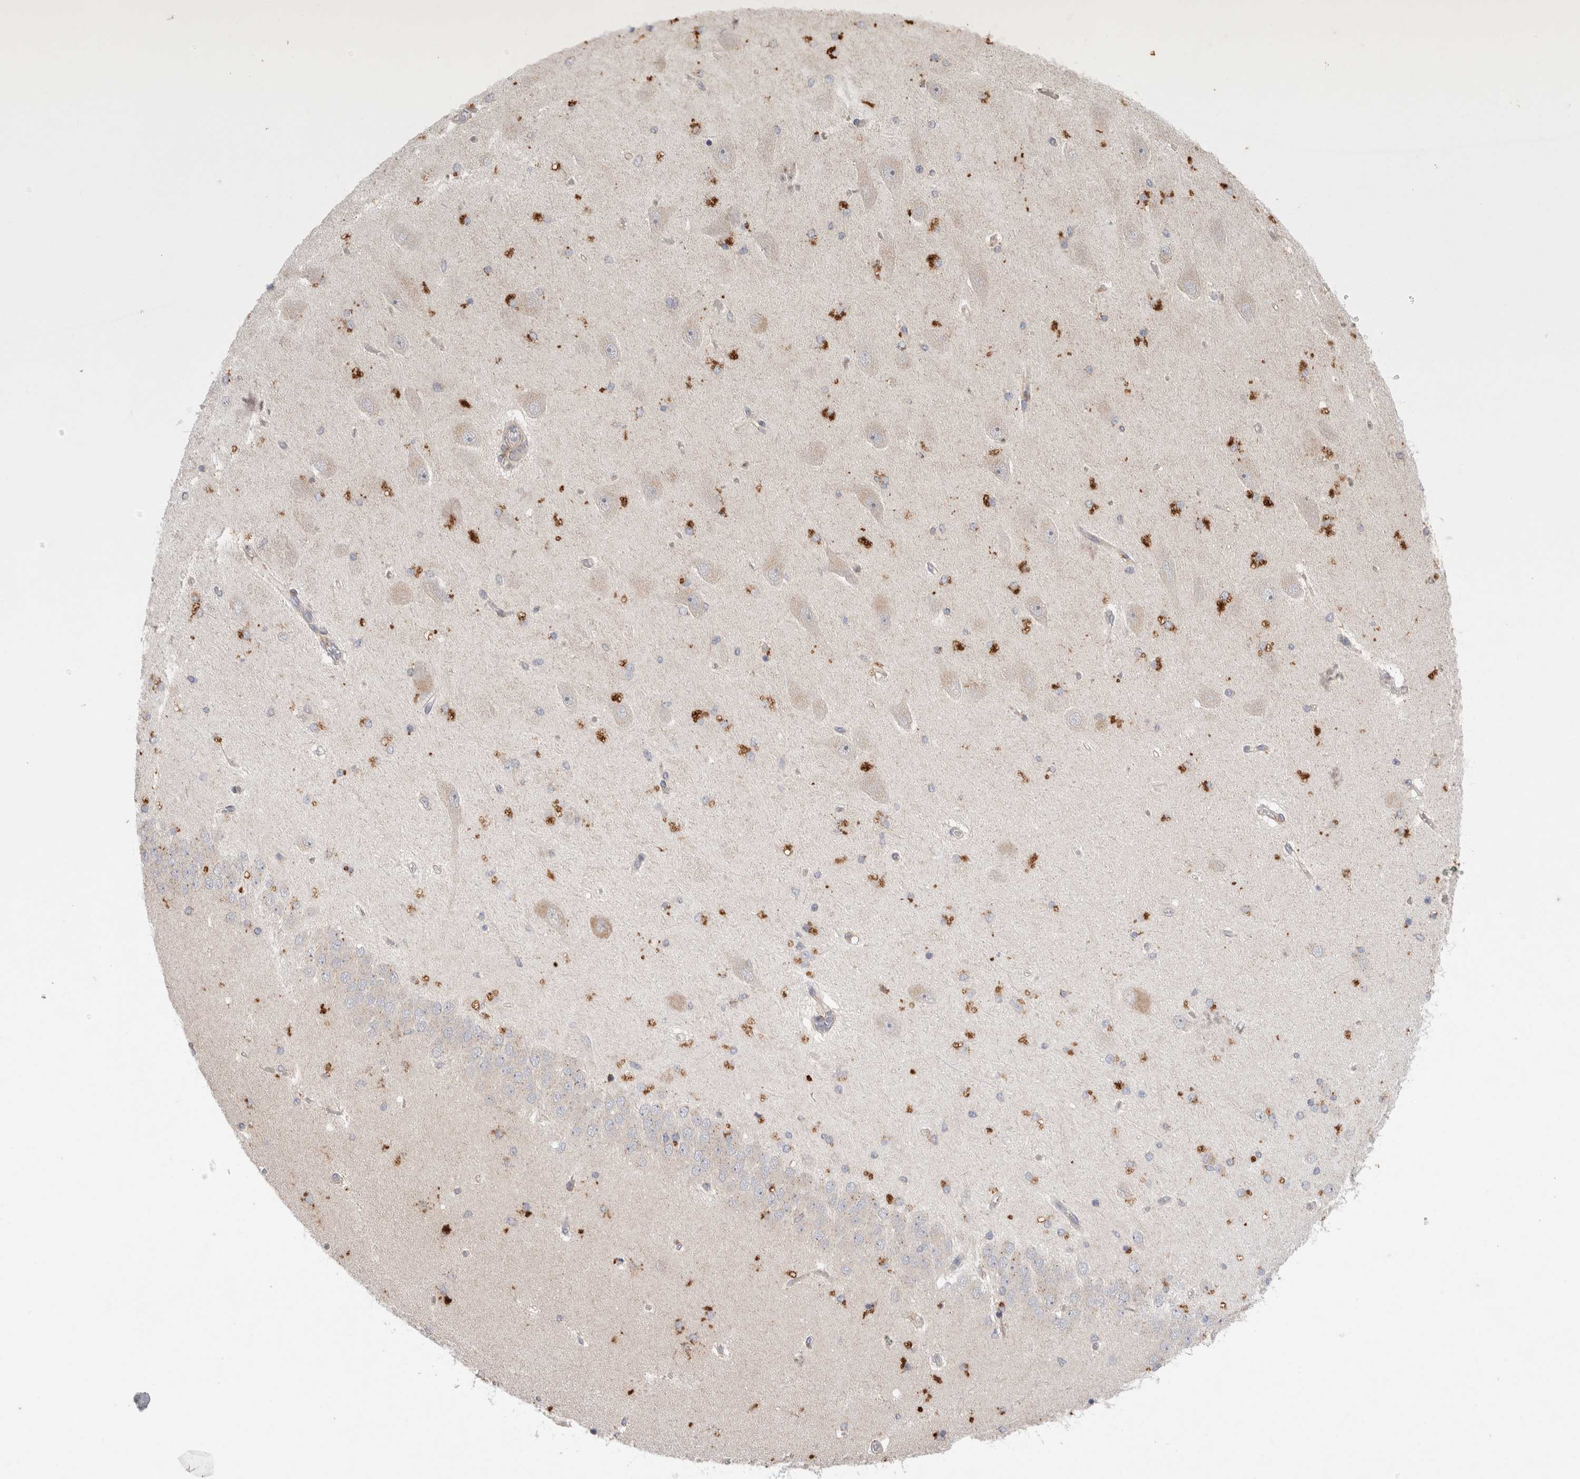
{"staining": {"intensity": "strong", "quantity": "25%-75%", "location": "cytoplasmic/membranous"}, "tissue": "hippocampus", "cell_type": "Glial cells", "image_type": "normal", "snomed": [{"axis": "morphology", "description": "Normal tissue, NOS"}, {"axis": "topography", "description": "Hippocampus"}], "caption": "Immunohistochemical staining of benign human hippocampus exhibits 25%-75% levels of strong cytoplasmic/membranous protein positivity in about 25%-75% of glial cells.", "gene": "NPC1", "patient": {"sex": "female", "age": 54}}